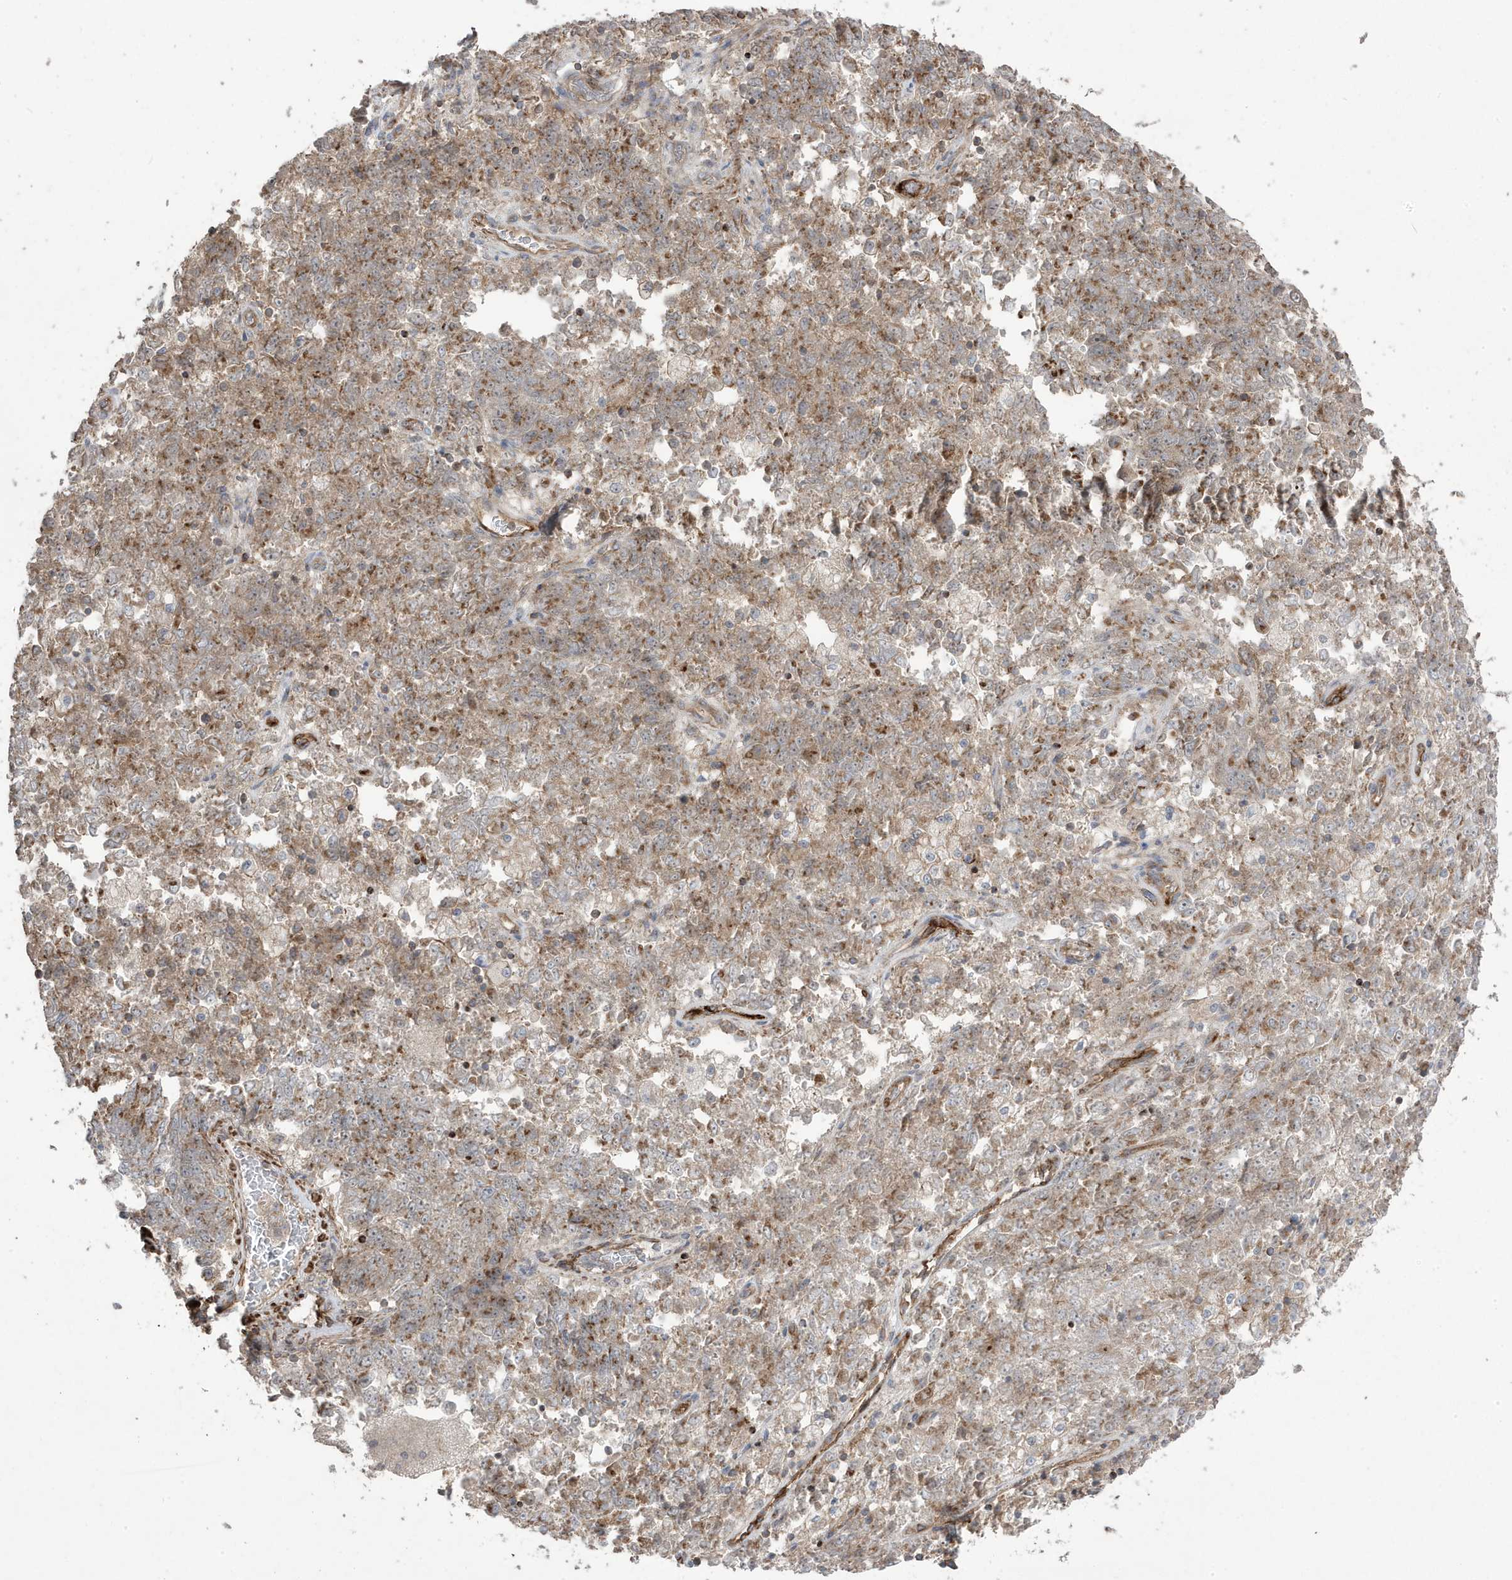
{"staining": {"intensity": "moderate", "quantity": "25%-75%", "location": "cytoplasmic/membranous"}, "tissue": "endometrial cancer", "cell_type": "Tumor cells", "image_type": "cancer", "snomed": [{"axis": "morphology", "description": "Adenocarcinoma, NOS"}, {"axis": "topography", "description": "Endometrium"}], "caption": "Immunohistochemical staining of human endometrial cancer exhibits medium levels of moderate cytoplasmic/membranous protein staining in about 25%-75% of tumor cells.", "gene": "CETN3", "patient": {"sex": "female", "age": 80}}